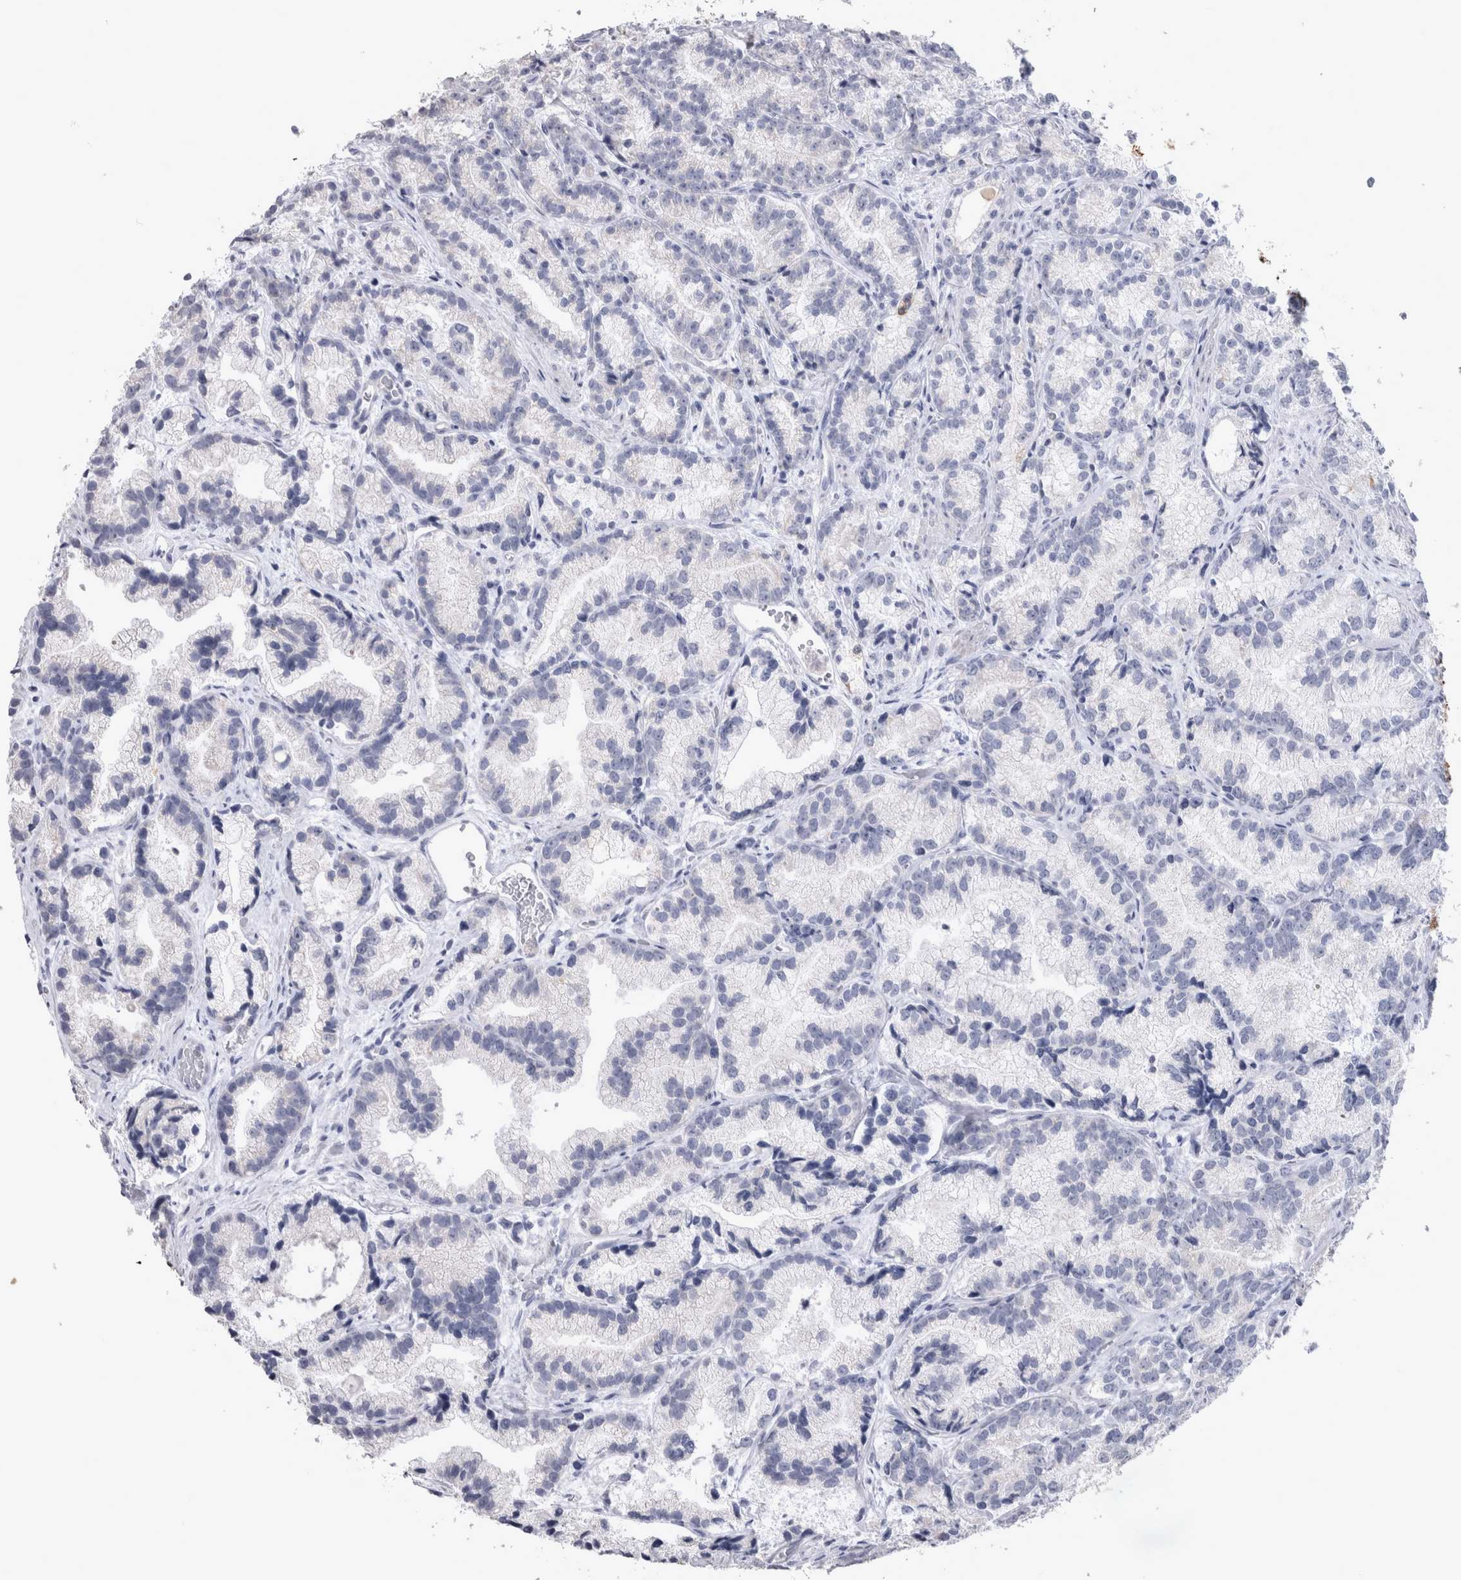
{"staining": {"intensity": "negative", "quantity": "none", "location": "none"}, "tissue": "prostate cancer", "cell_type": "Tumor cells", "image_type": "cancer", "snomed": [{"axis": "morphology", "description": "Adenocarcinoma, Low grade"}, {"axis": "topography", "description": "Prostate"}], "caption": "Immunohistochemical staining of human prostate cancer shows no significant positivity in tumor cells.", "gene": "MSMB", "patient": {"sex": "male", "age": 89}}